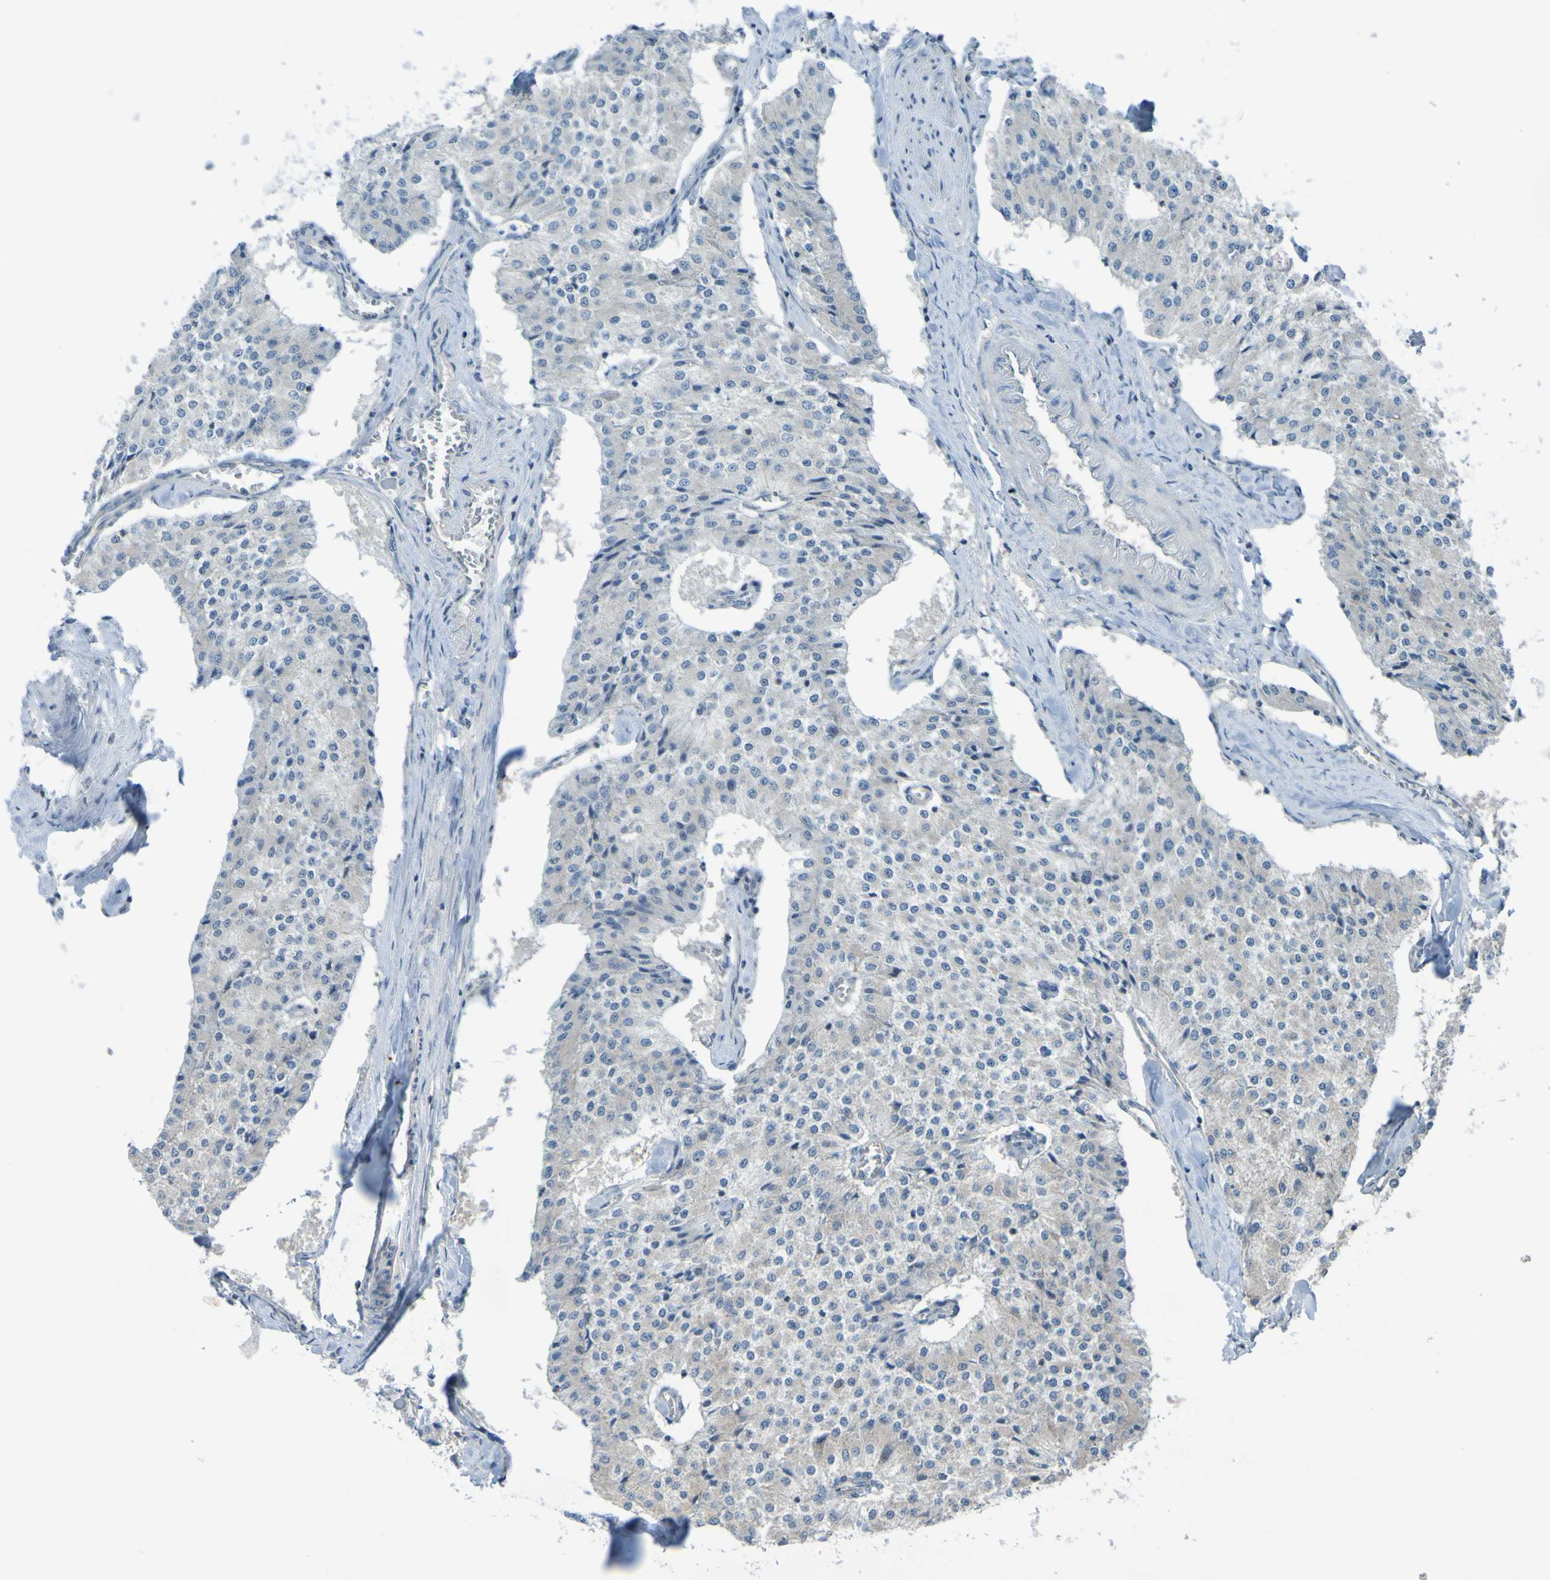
{"staining": {"intensity": "negative", "quantity": "none", "location": "none"}, "tissue": "carcinoid", "cell_type": "Tumor cells", "image_type": "cancer", "snomed": [{"axis": "morphology", "description": "Carcinoid, malignant, NOS"}, {"axis": "topography", "description": "Colon"}], "caption": "Carcinoid (malignant) stained for a protein using immunohistochemistry (IHC) reveals no positivity tumor cells.", "gene": "NPRL3", "patient": {"sex": "female", "age": 52}}